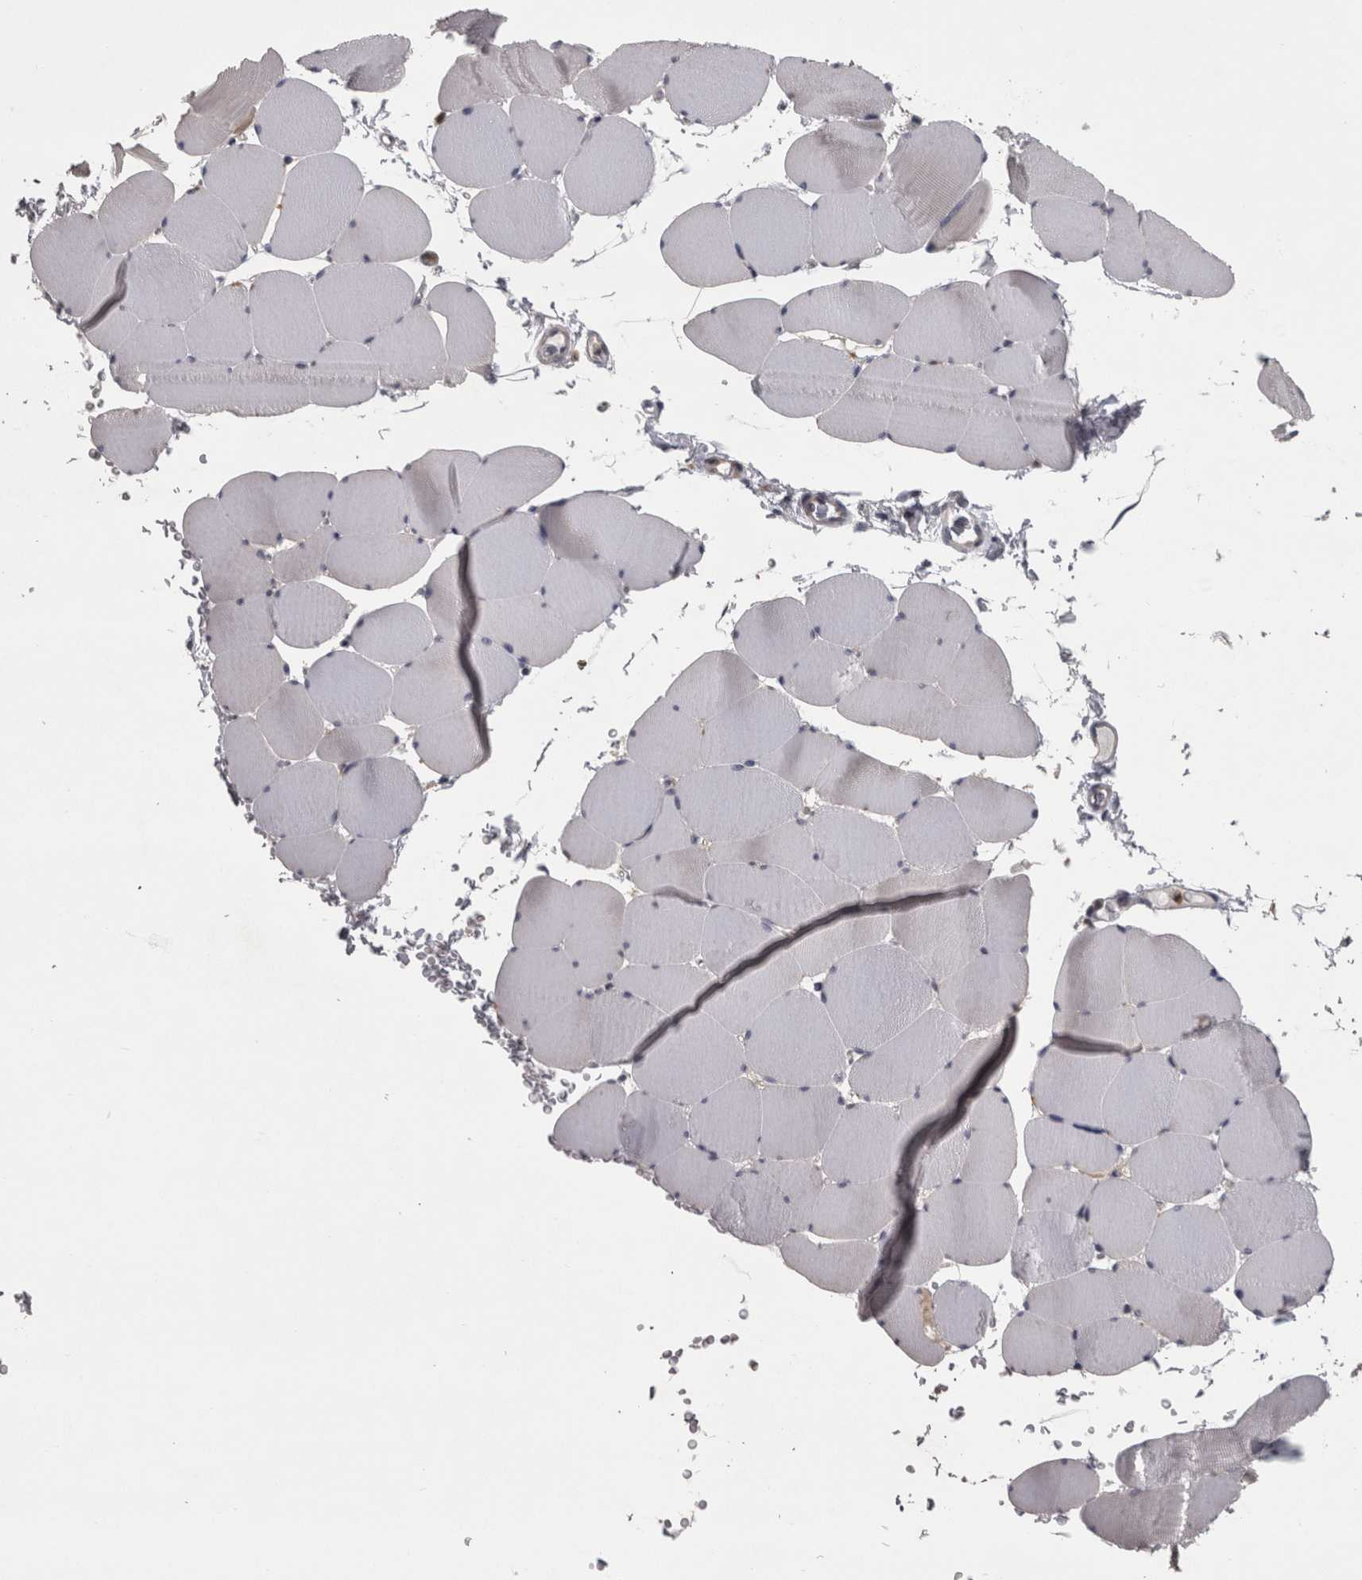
{"staining": {"intensity": "negative", "quantity": "none", "location": "none"}, "tissue": "skeletal muscle", "cell_type": "Myocytes", "image_type": "normal", "snomed": [{"axis": "morphology", "description": "Normal tissue, NOS"}, {"axis": "topography", "description": "Skeletal muscle"}], "caption": "High power microscopy image of an immunohistochemistry (IHC) image of benign skeletal muscle, revealing no significant staining in myocytes.", "gene": "PRKCI", "patient": {"sex": "male", "age": 62}}